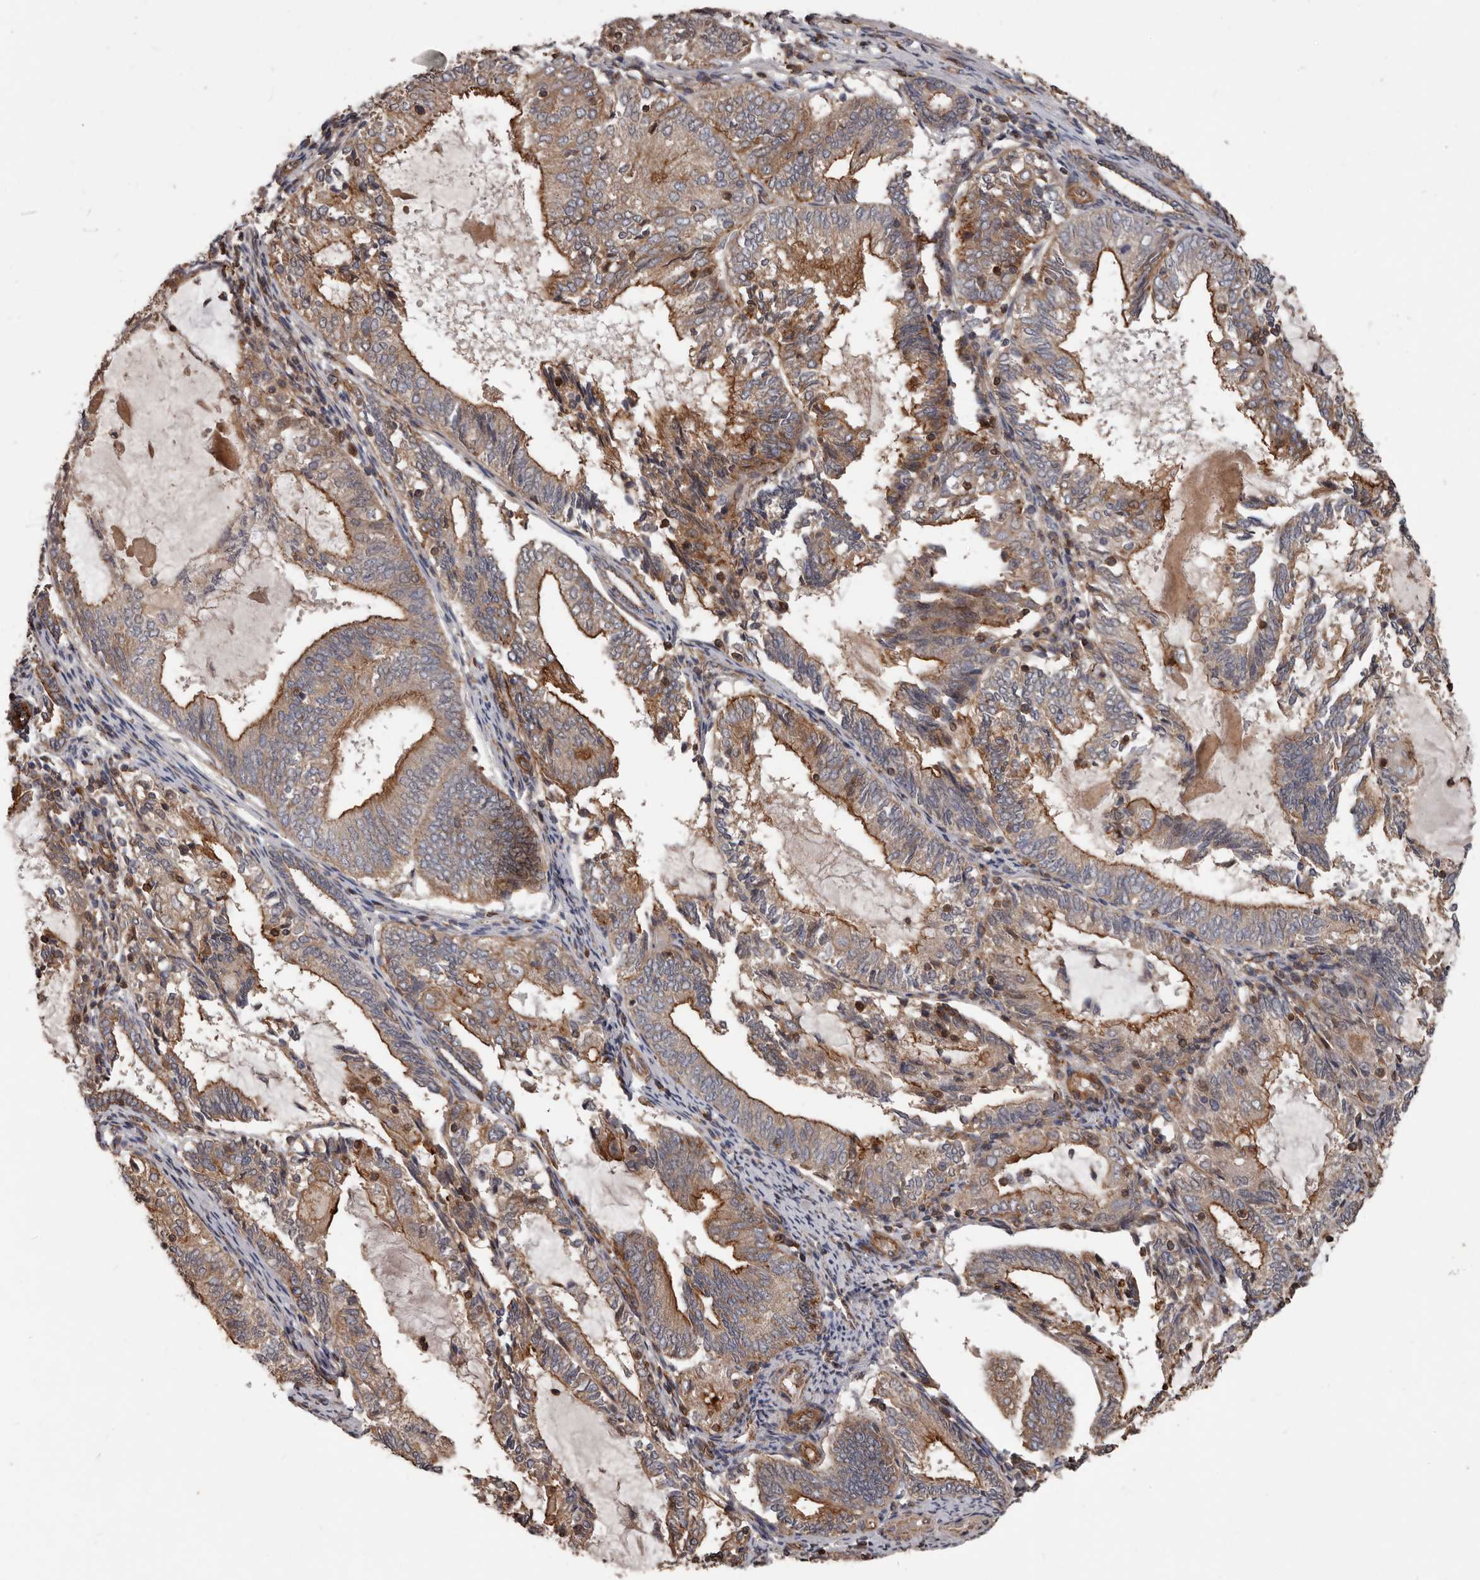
{"staining": {"intensity": "moderate", "quantity": ">75%", "location": "cytoplasmic/membranous"}, "tissue": "endometrial cancer", "cell_type": "Tumor cells", "image_type": "cancer", "snomed": [{"axis": "morphology", "description": "Adenocarcinoma, NOS"}, {"axis": "topography", "description": "Endometrium"}], "caption": "Immunohistochemical staining of adenocarcinoma (endometrial) reveals moderate cytoplasmic/membranous protein staining in about >75% of tumor cells. (Brightfield microscopy of DAB IHC at high magnification).", "gene": "PNRC2", "patient": {"sex": "female", "age": 81}}